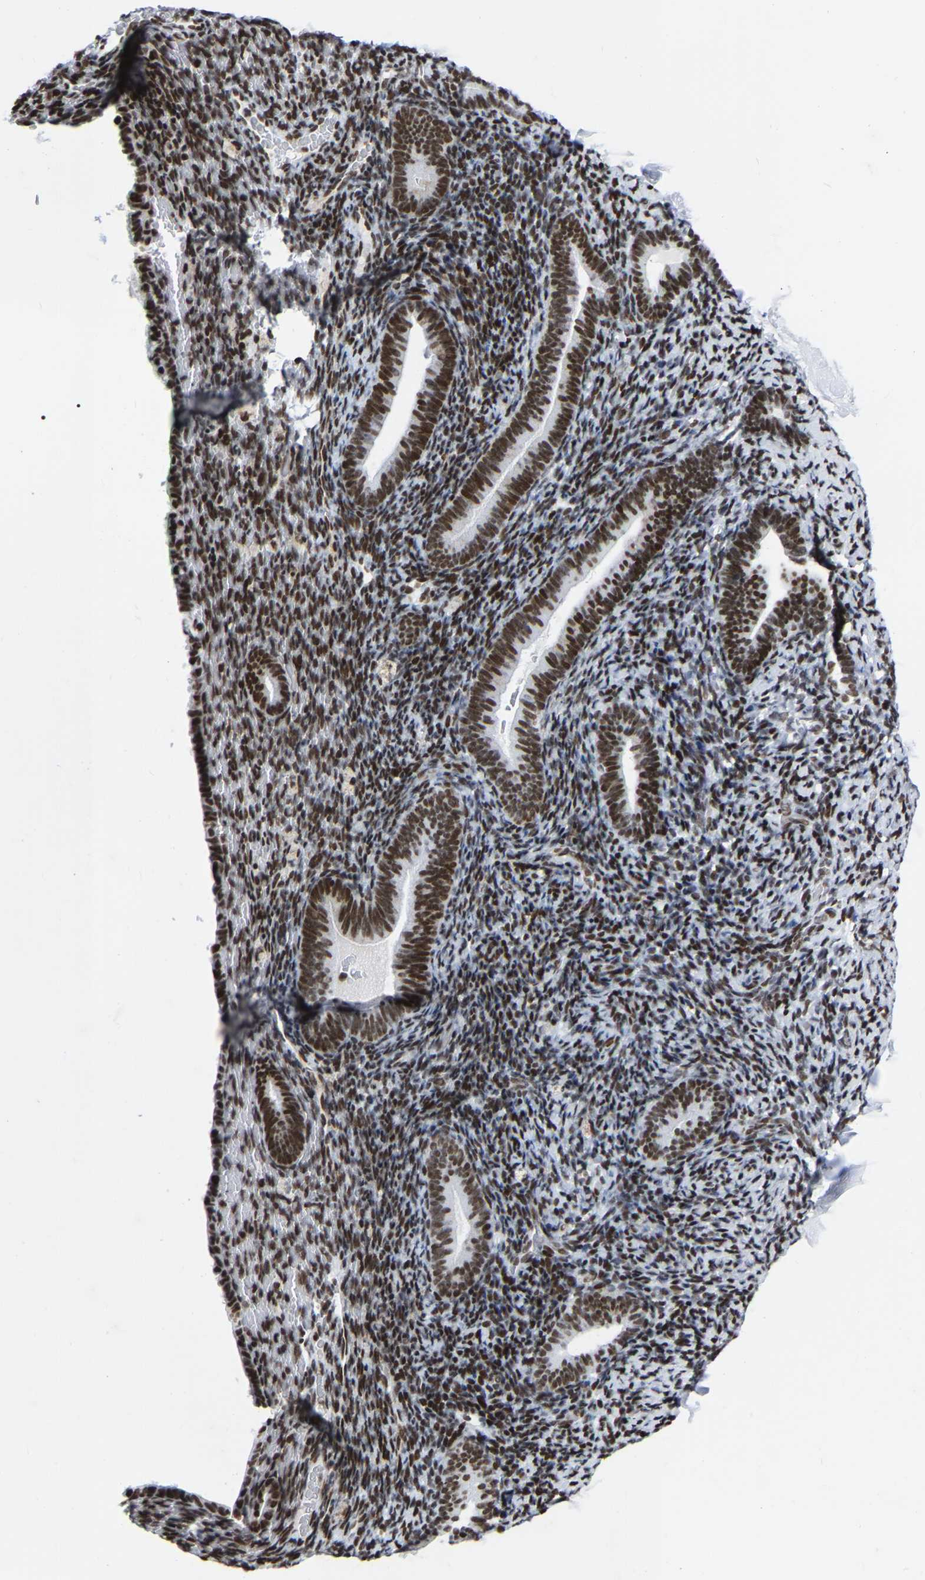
{"staining": {"intensity": "moderate", "quantity": "25%-75%", "location": "cytoplasmic/membranous"}, "tissue": "endometrium", "cell_type": "Cells in endometrial stroma", "image_type": "normal", "snomed": [{"axis": "morphology", "description": "Normal tissue, NOS"}, {"axis": "topography", "description": "Endometrium"}], "caption": "Endometrium stained for a protein (brown) reveals moderate cytoplasmic/membranous positive staining in about 25%-75% of cells in endometrial stroma.", "gene": "PRCC", "patient": {"sex": "female", "age": 51}}